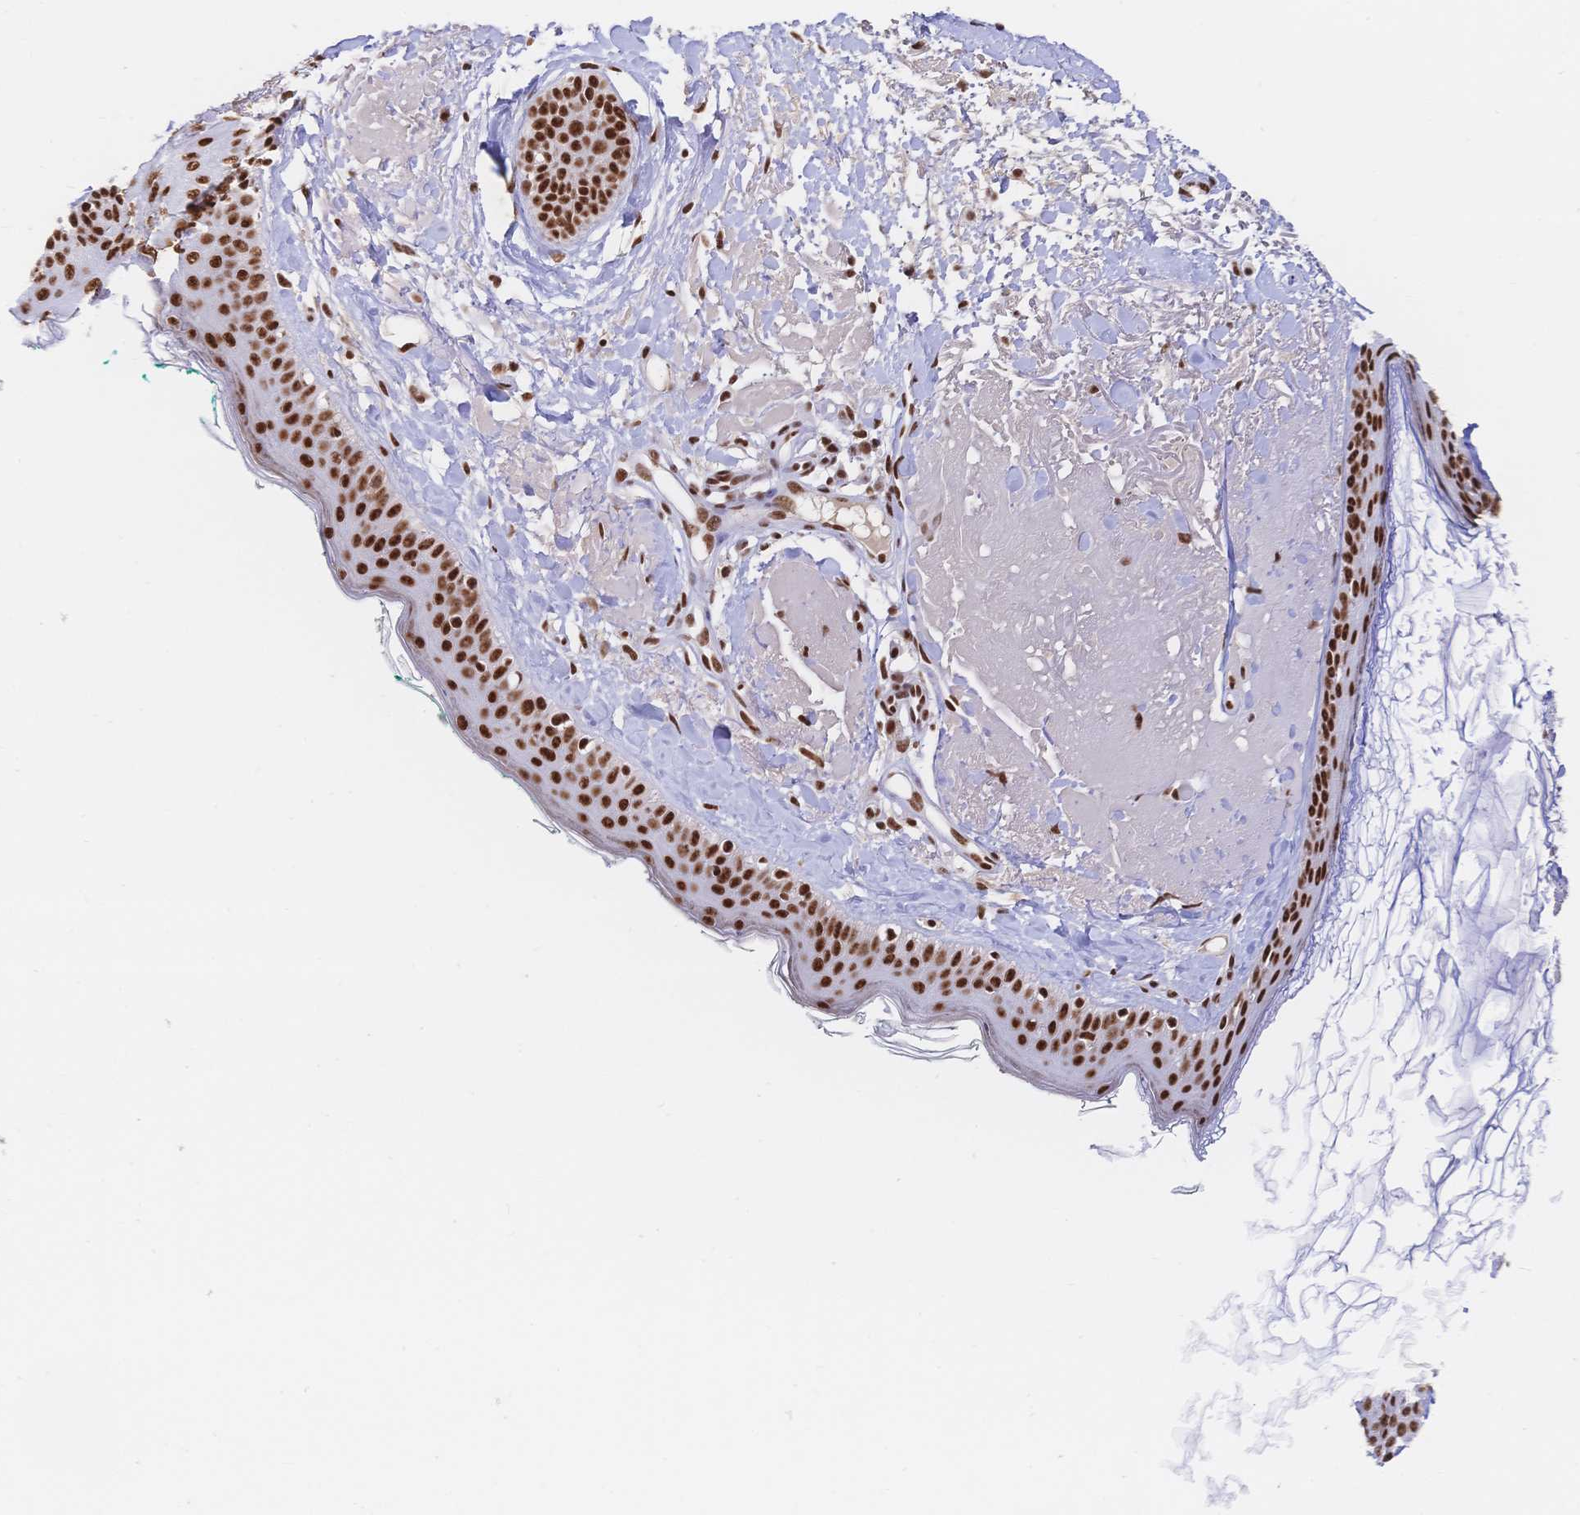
{"staining": {"intensity": "strong", "quantity": ">75%", "location": "nuclear"}, "tissue": "skin", "cell_type": "Fibroblasts", "image_type": "normal", "snomed": [{"axis": "morphology", "description": "Normal tissue, NOS"}, {"axis": "topography", "description": "Skin"}], "caption": "Skin stained with DAB immunohistochemistry (IHC) reveals high levels of strong nuclear staining in approximately >75% of fibroblasts.", "gene": "SRSF1", "patient": {"sex": "male", "age": 73}}